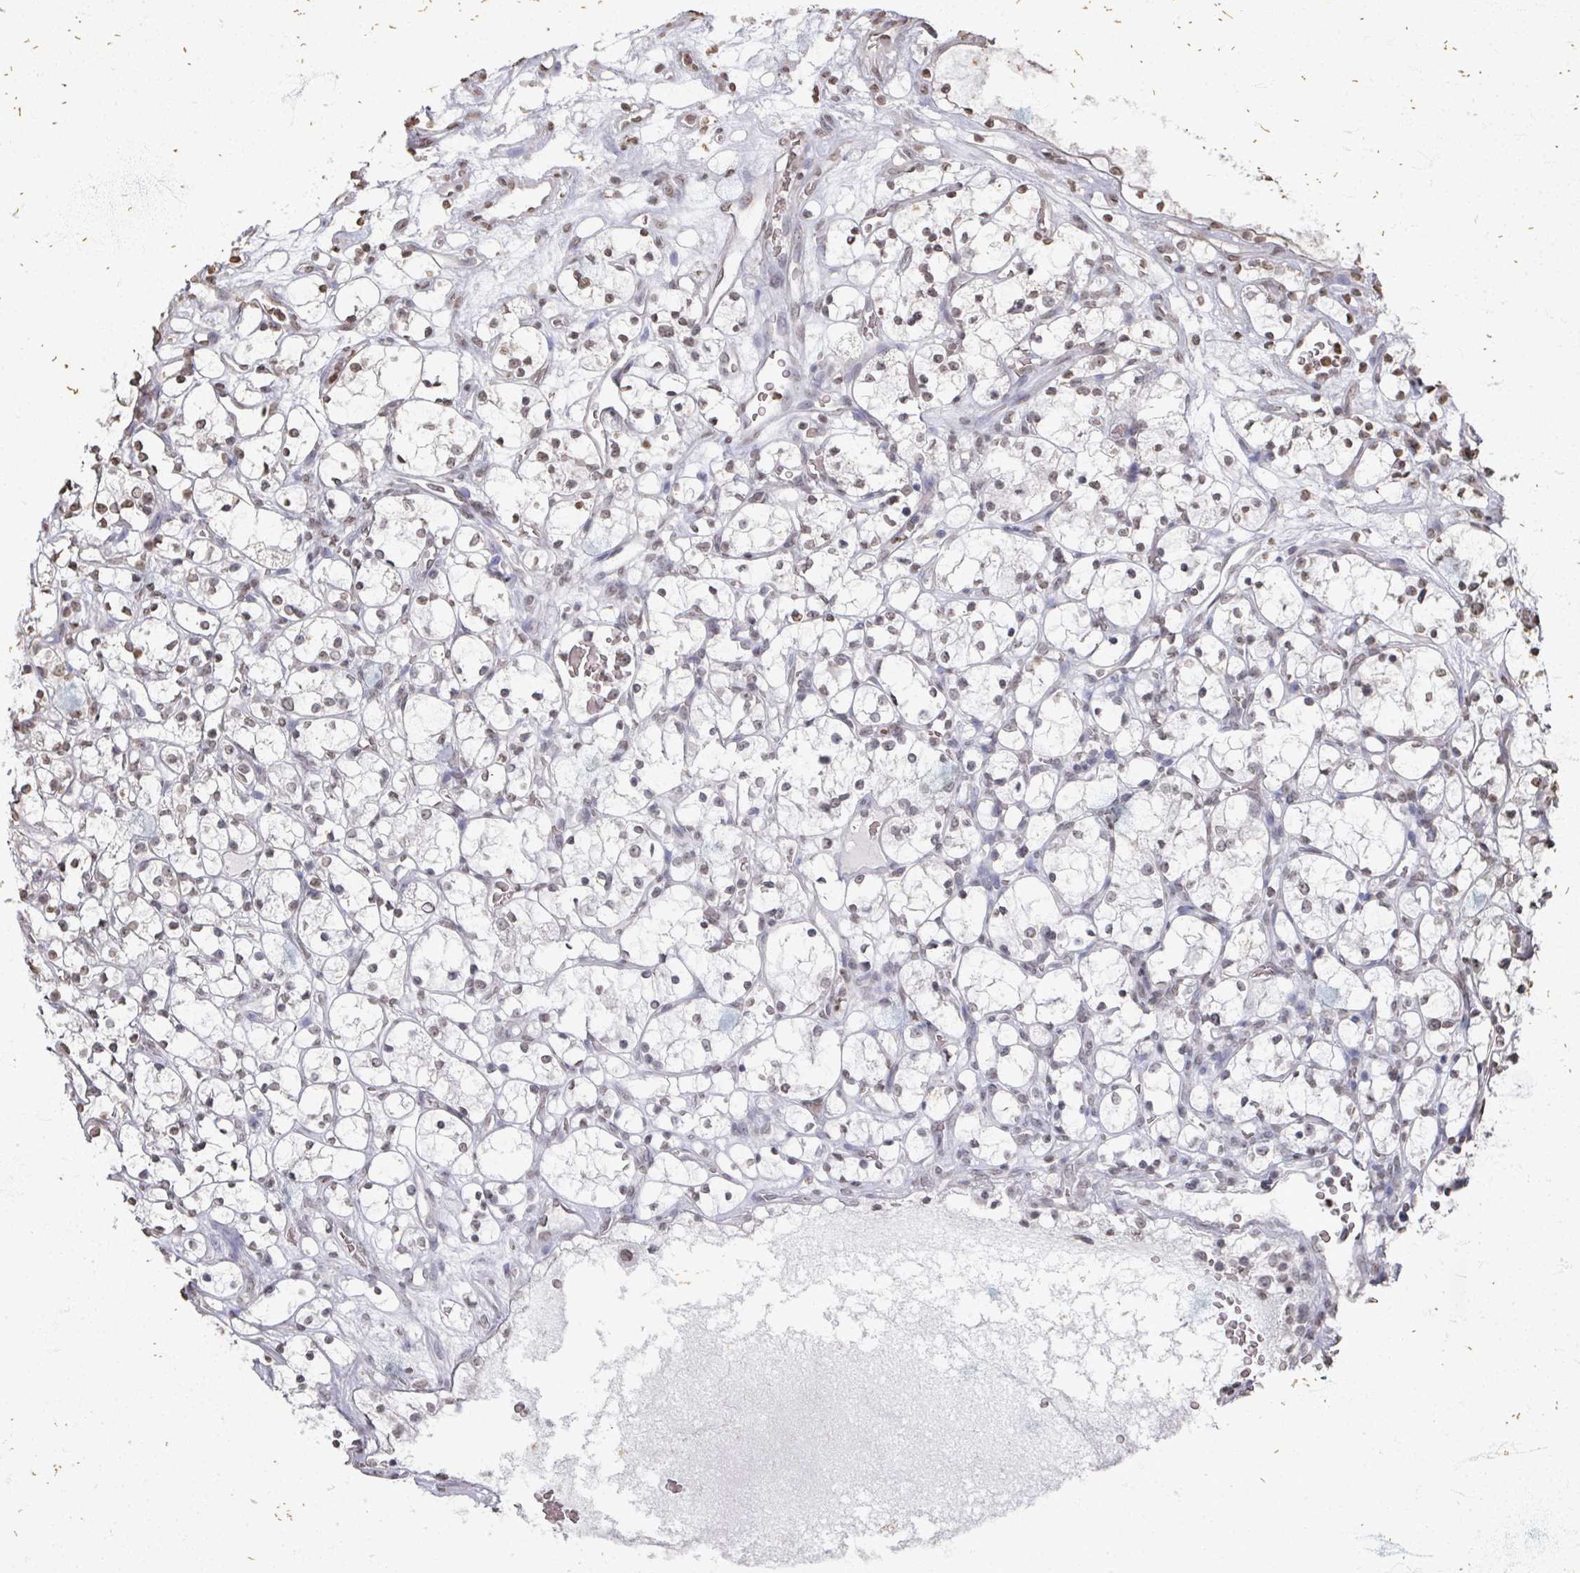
{"staining": {"intensity": "weak", "quantity": "25%-75%", "location": "nuclear"}, "tissue": "renal cancer", "cell_type": "Tumor cells", "image_type": "cancer", "snomed": [{"axis": "morphology", "description": "Adenocarcinoma, NOS"}, {"axis": "topography", "description": "Kidney"}], "caption": "Immunohistochemical staining of human renal cancer (adenocarcinoma) exhibits low levels of weak nuclear expression in approximately 25%-75% of tumor cells. Ihc stains the protein in brown and the nuclei are stained blue.", "gene": "DCUN1D5", "patient": {"sex": "female", "age": 69}}